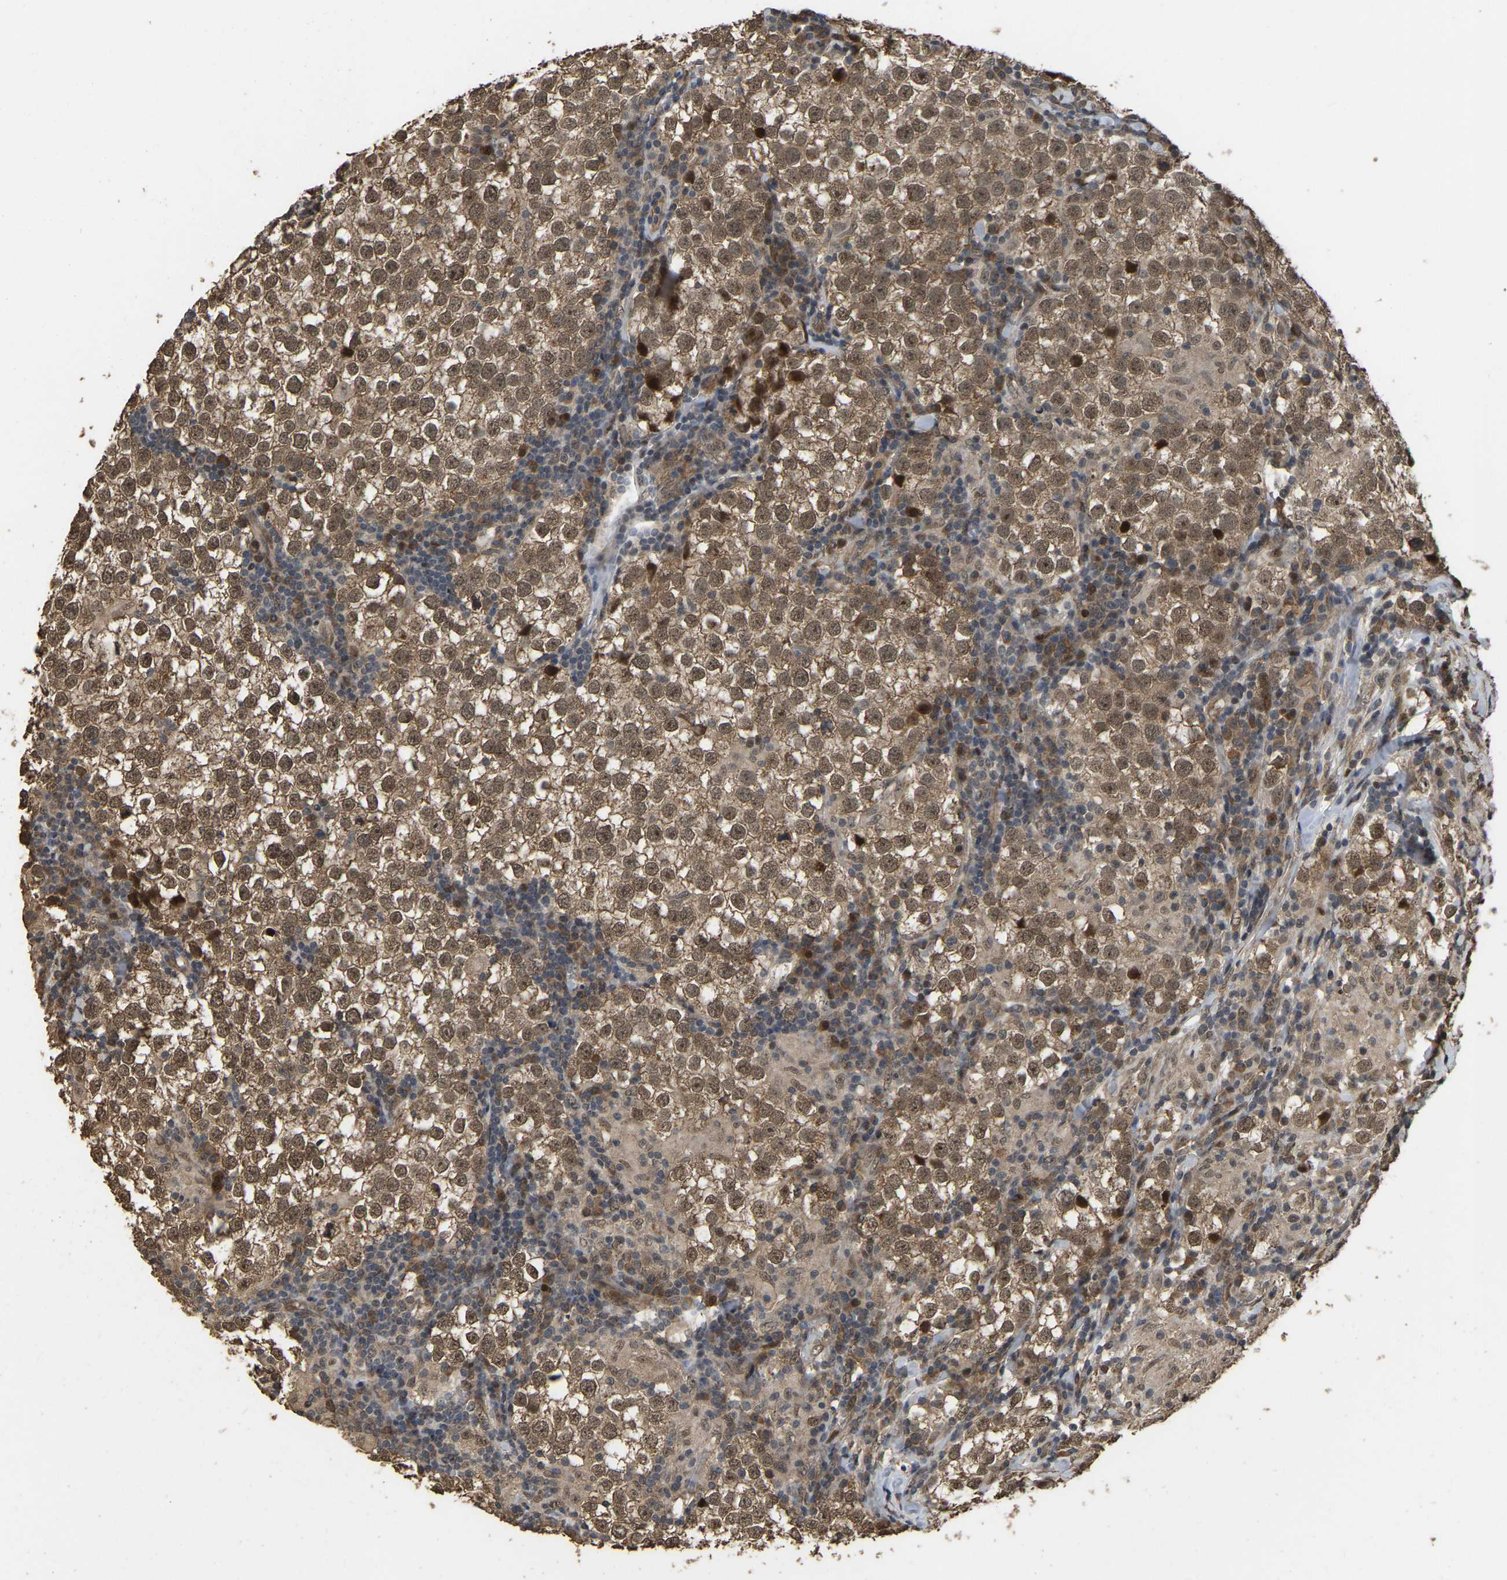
{"staining": {"intensity": "moderate", "quantity": ">75%", "location": "cytoplasmic/membranous,nuclear"}, "tissue": "testis cancer", "cell_type": "Tumor cells", "image_type": "cancer", "snomed": [{"axis": "morphology", "description": "Seminoma, NOS"}, {"axis": "morphology", "description": "Carcinoma, Embryonal, NOS"}, {"axis": "topography", "description": "Testis"}], "caption": "There is medium levels of moderate cytoplasmic/membranous and nuclear expression in tumor cells of testis cancer, as demonstrated by immunohistochemical staining (brown color).", "gene": "ARHGAP23", "patient": {"sex": "male", "age": 36}}